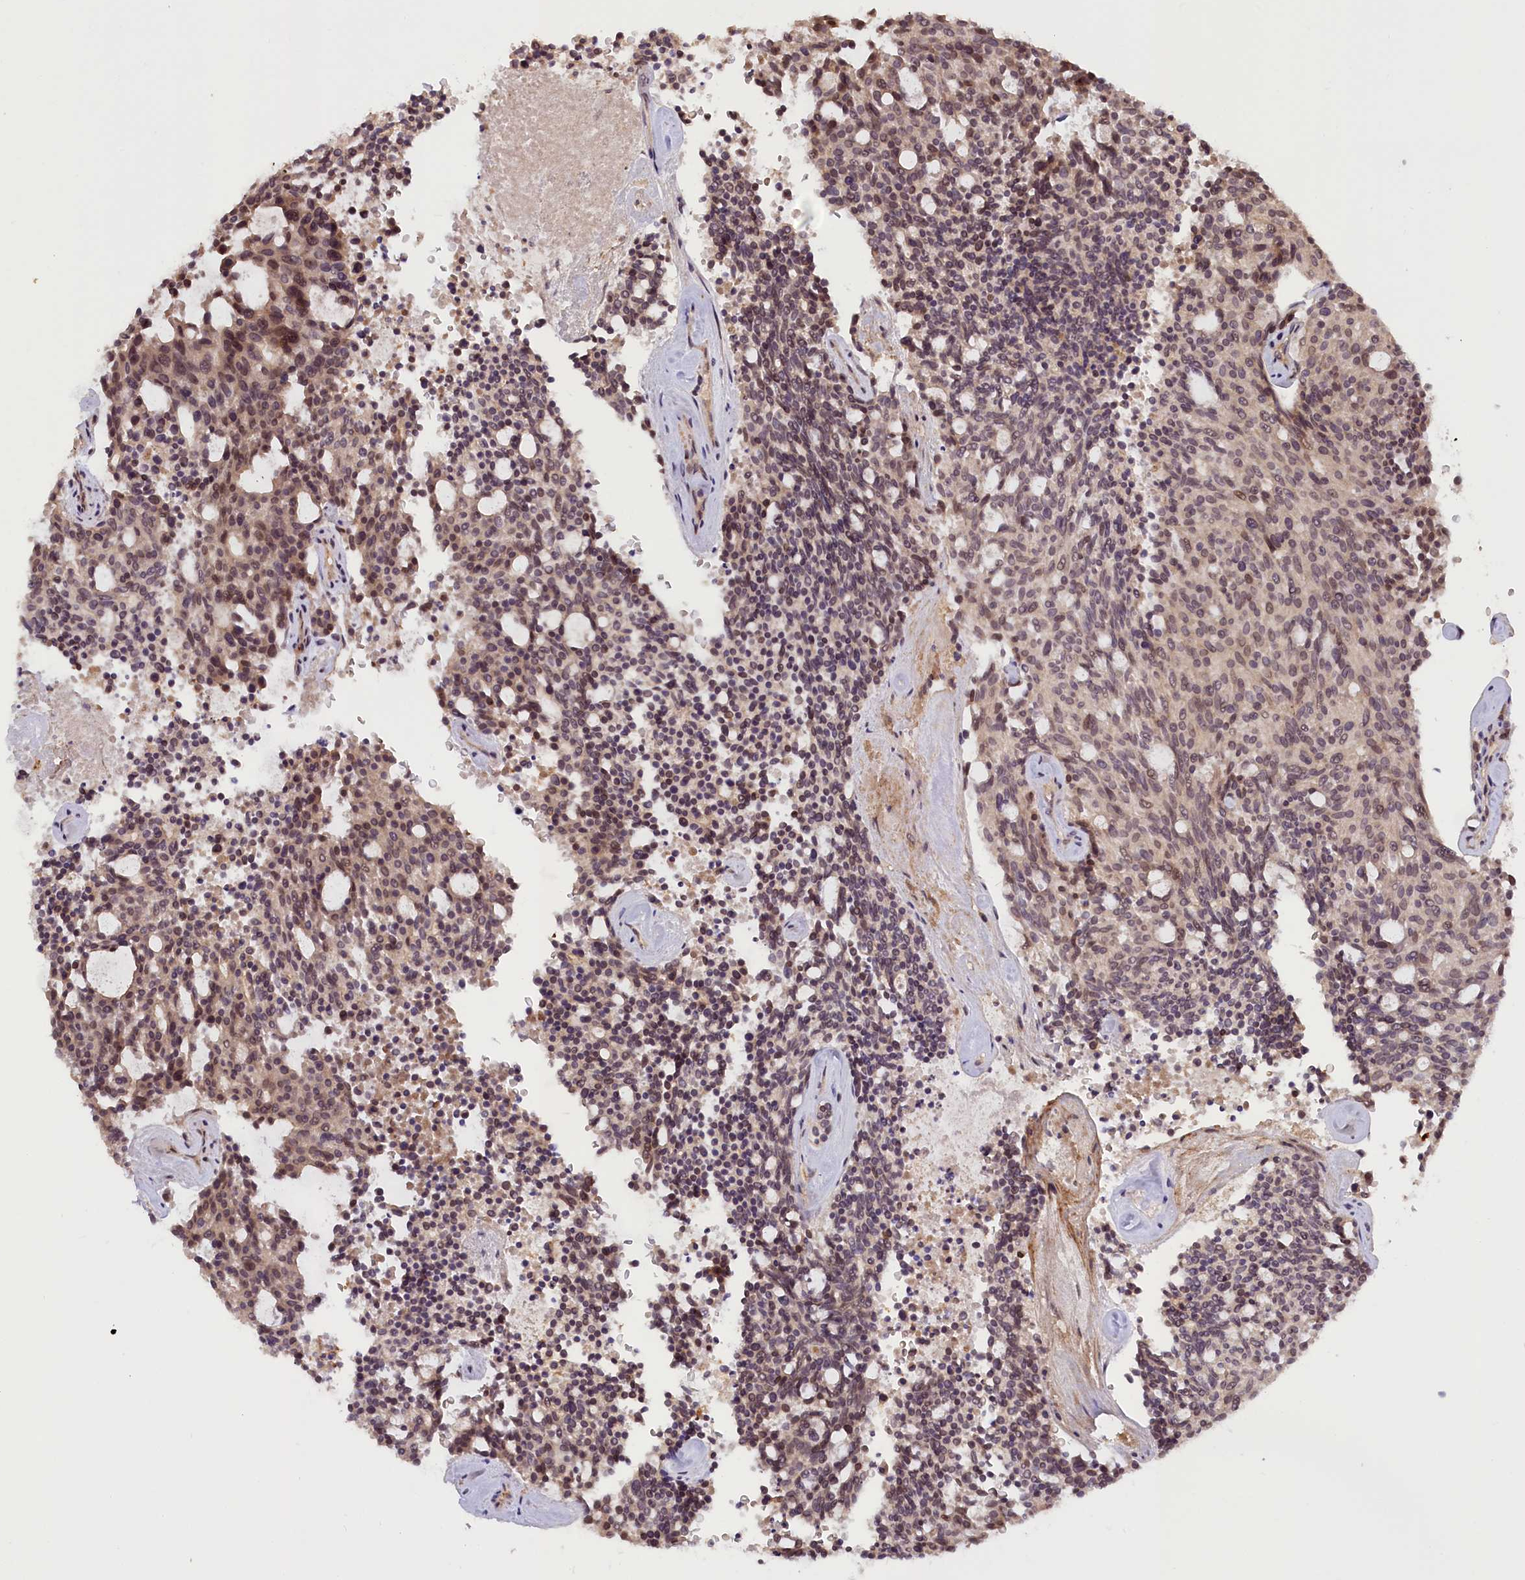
{"staining": {"intensity": "weak", "quantity": "25%-75%", "location": "nuclear"}, "tissue": "carcinoid", "cell_type": "Tumor cells", "image_type": "cancer", "snomed": [{"axis": "morphology", "description": "Carcinoid, malignant, NOS"}, {"axis": "topography", "description": "Pancreas"}], "caption": "Protein staining of carcinoid (malignant) tissue reveals weak nuclear staining in approximately 25%-75% of tumor cells.", "gene": "ZNF480", "patient": {"sex": "female", "age": 54}}